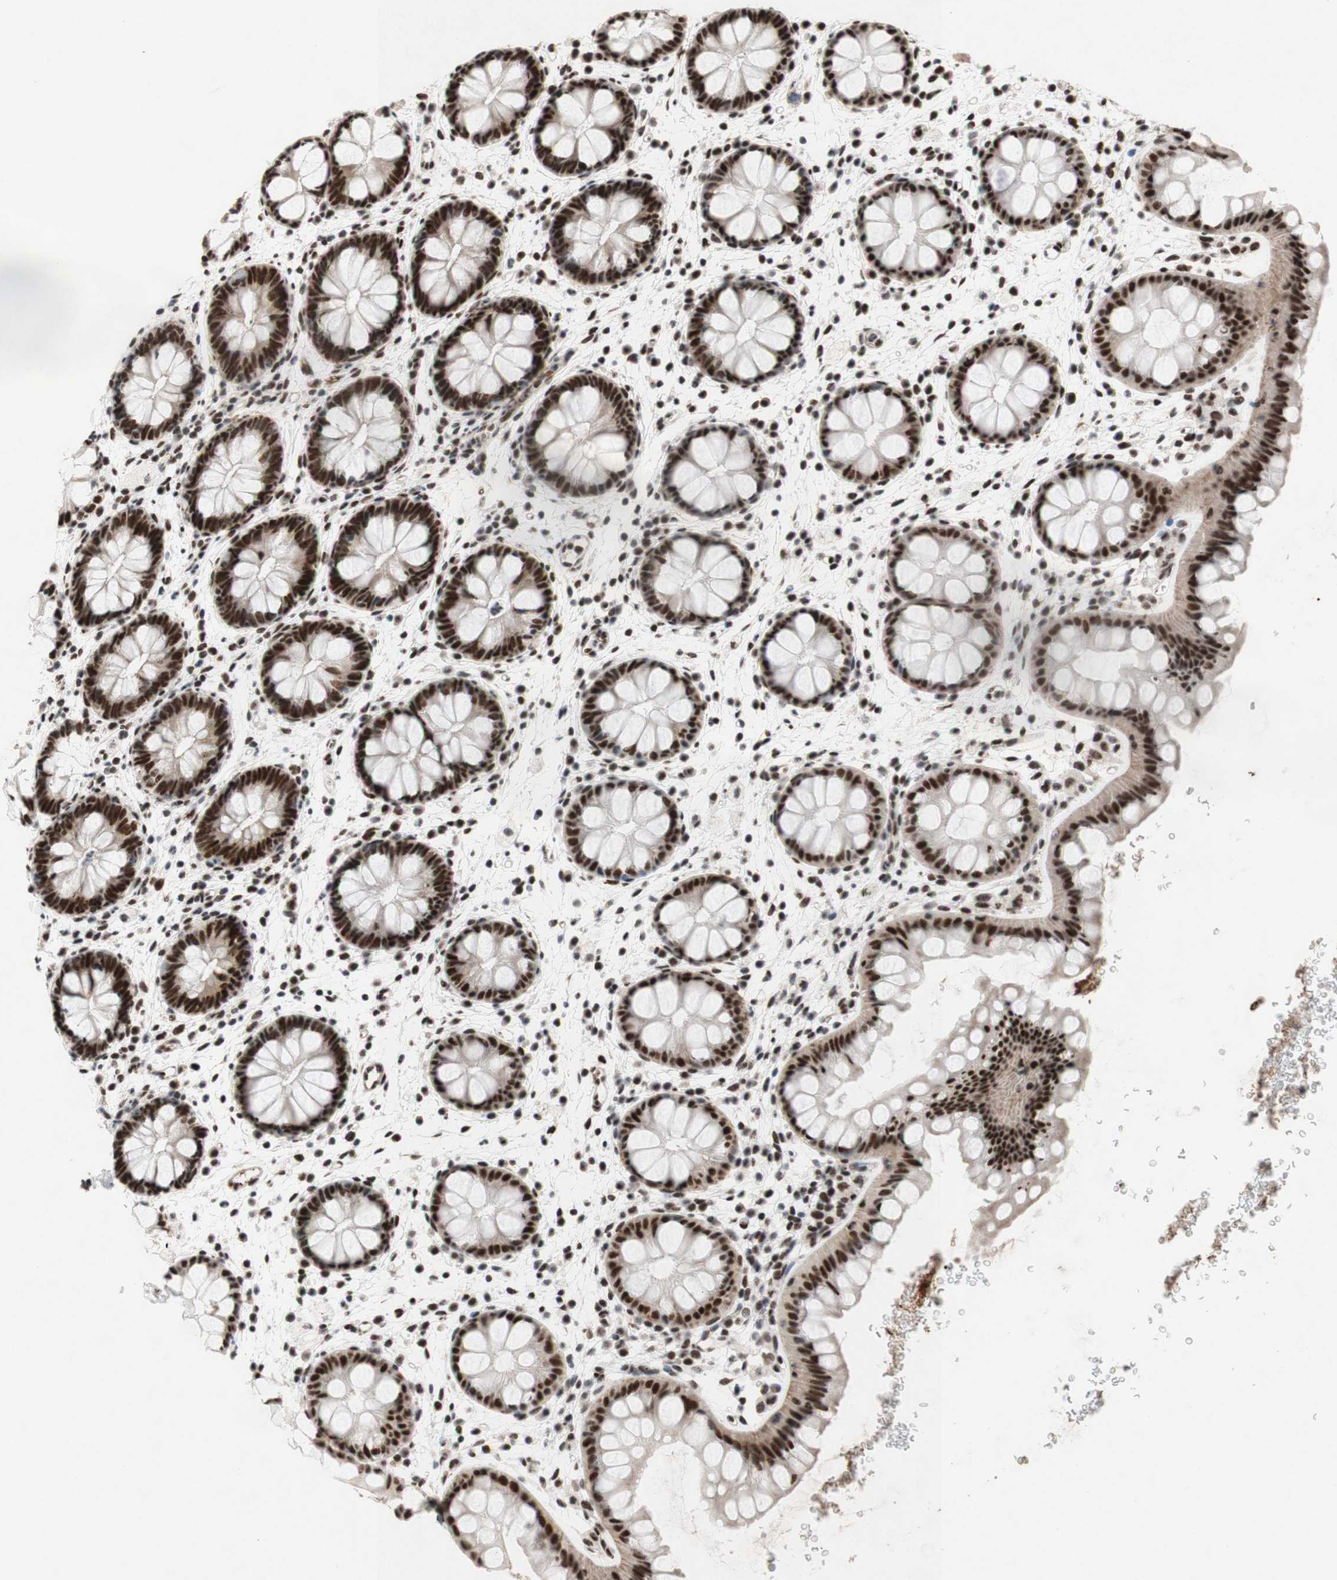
{"staining": {"intensity": "strong", "quantity": ">75%", "location": "nuclear"}, "tissue": "rectum", "cell_type": "Glandular cells", "image_type": "normal", "snomed": [{"axis": "morphology", "description": "Normal tissue, NOS"}, {"axis": "topography", "description": "Rectum"}], "caption": "Strong nuclear protein staining is identified in approximately >75% of glandular cells in rectum.", "gene": "TLE1", "patient": {"sex": "female", "age": 24}}